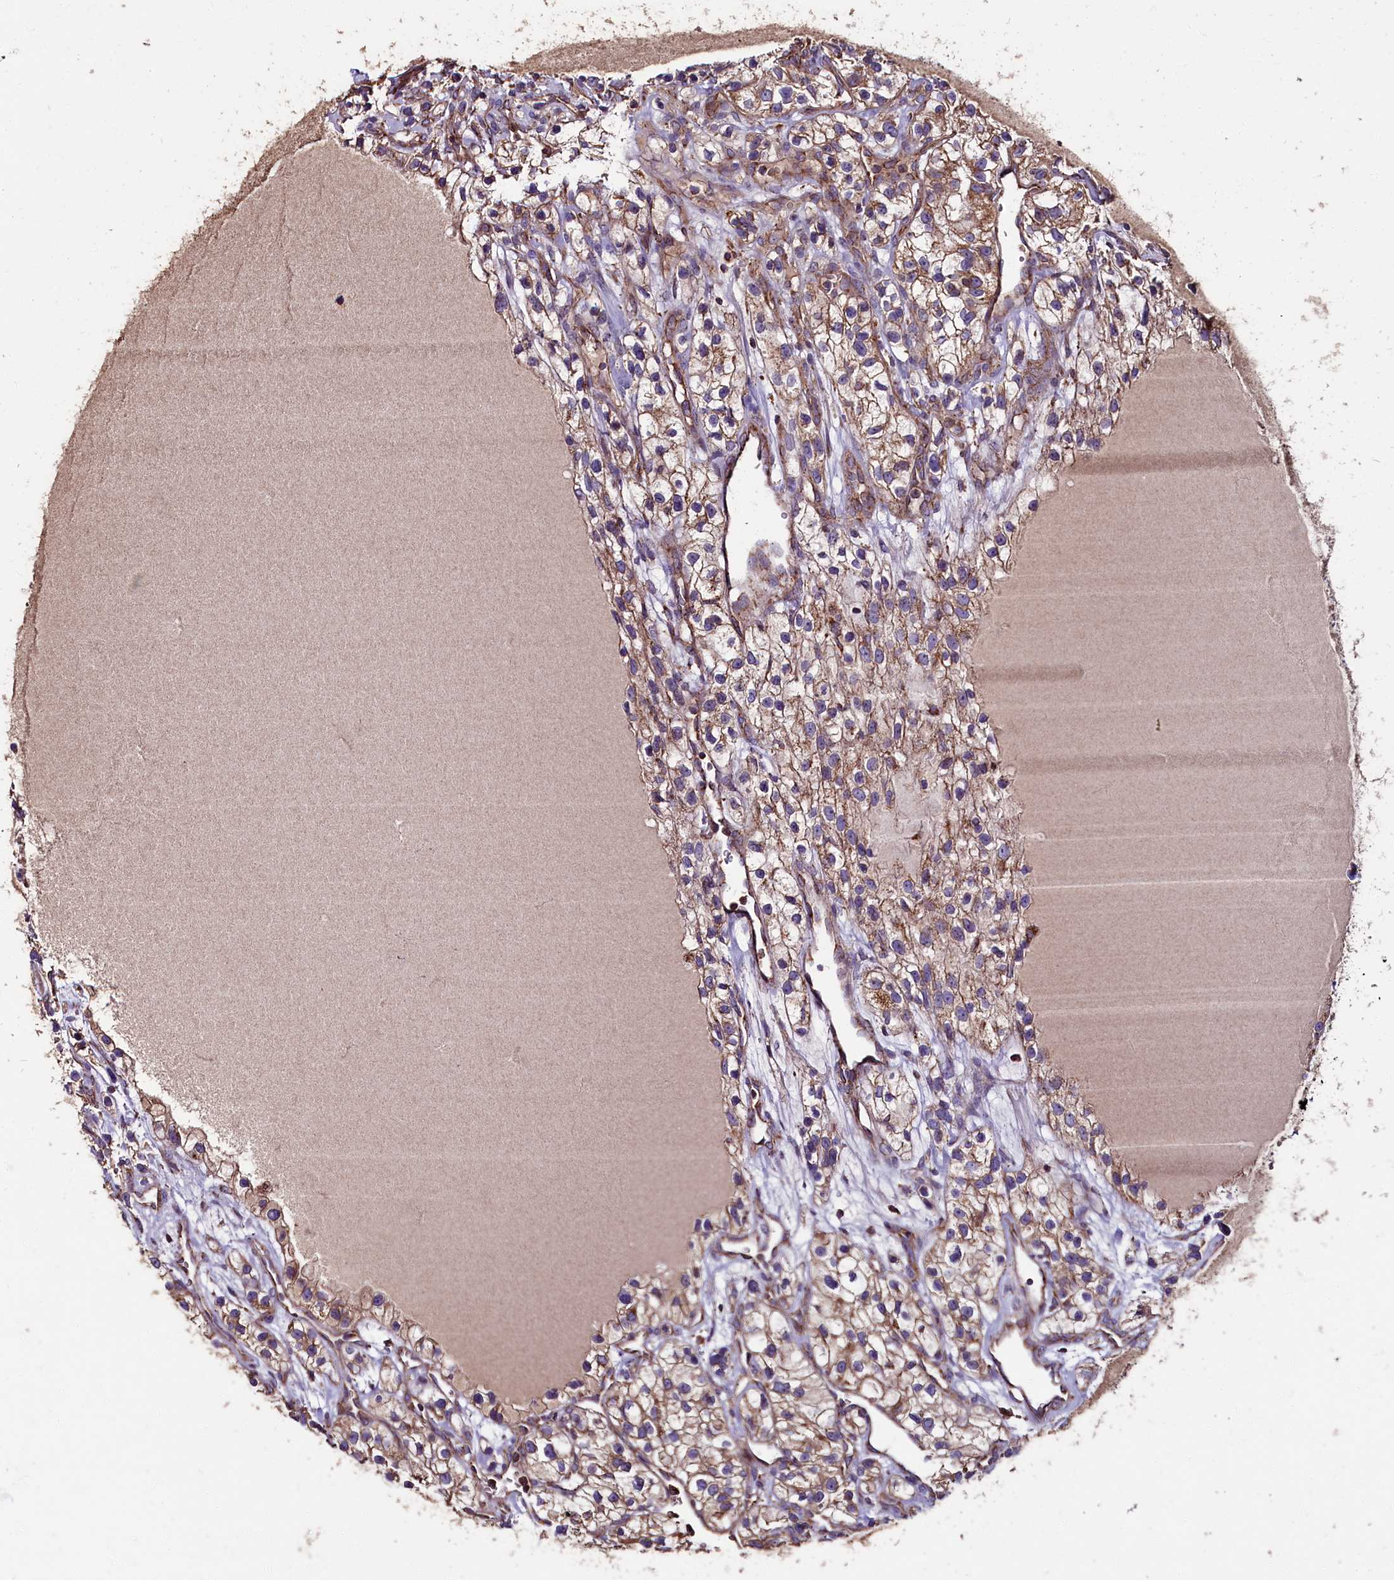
{"staining": {"intensity": "moderate", "quantity": ">75%", "location": "cytoplasmic/membranous"}, "tissue": "renal cancer", "cell_type": "Tumor cells", "image_type": "cancer", "snomed": [{"axis": "morphology", "description": "Adenocarcinoma, NOS"}, {"axis": "topography", "description": "Kidney"}], "caption": "Brown immunohistochemical staining in human renal cancer exhibits moderate cytoplasmic/membranous staining in approximately >75% of tumor cells.", "gene": "ZSWIM1", "patient": {"sex": "female", "age": 57}}